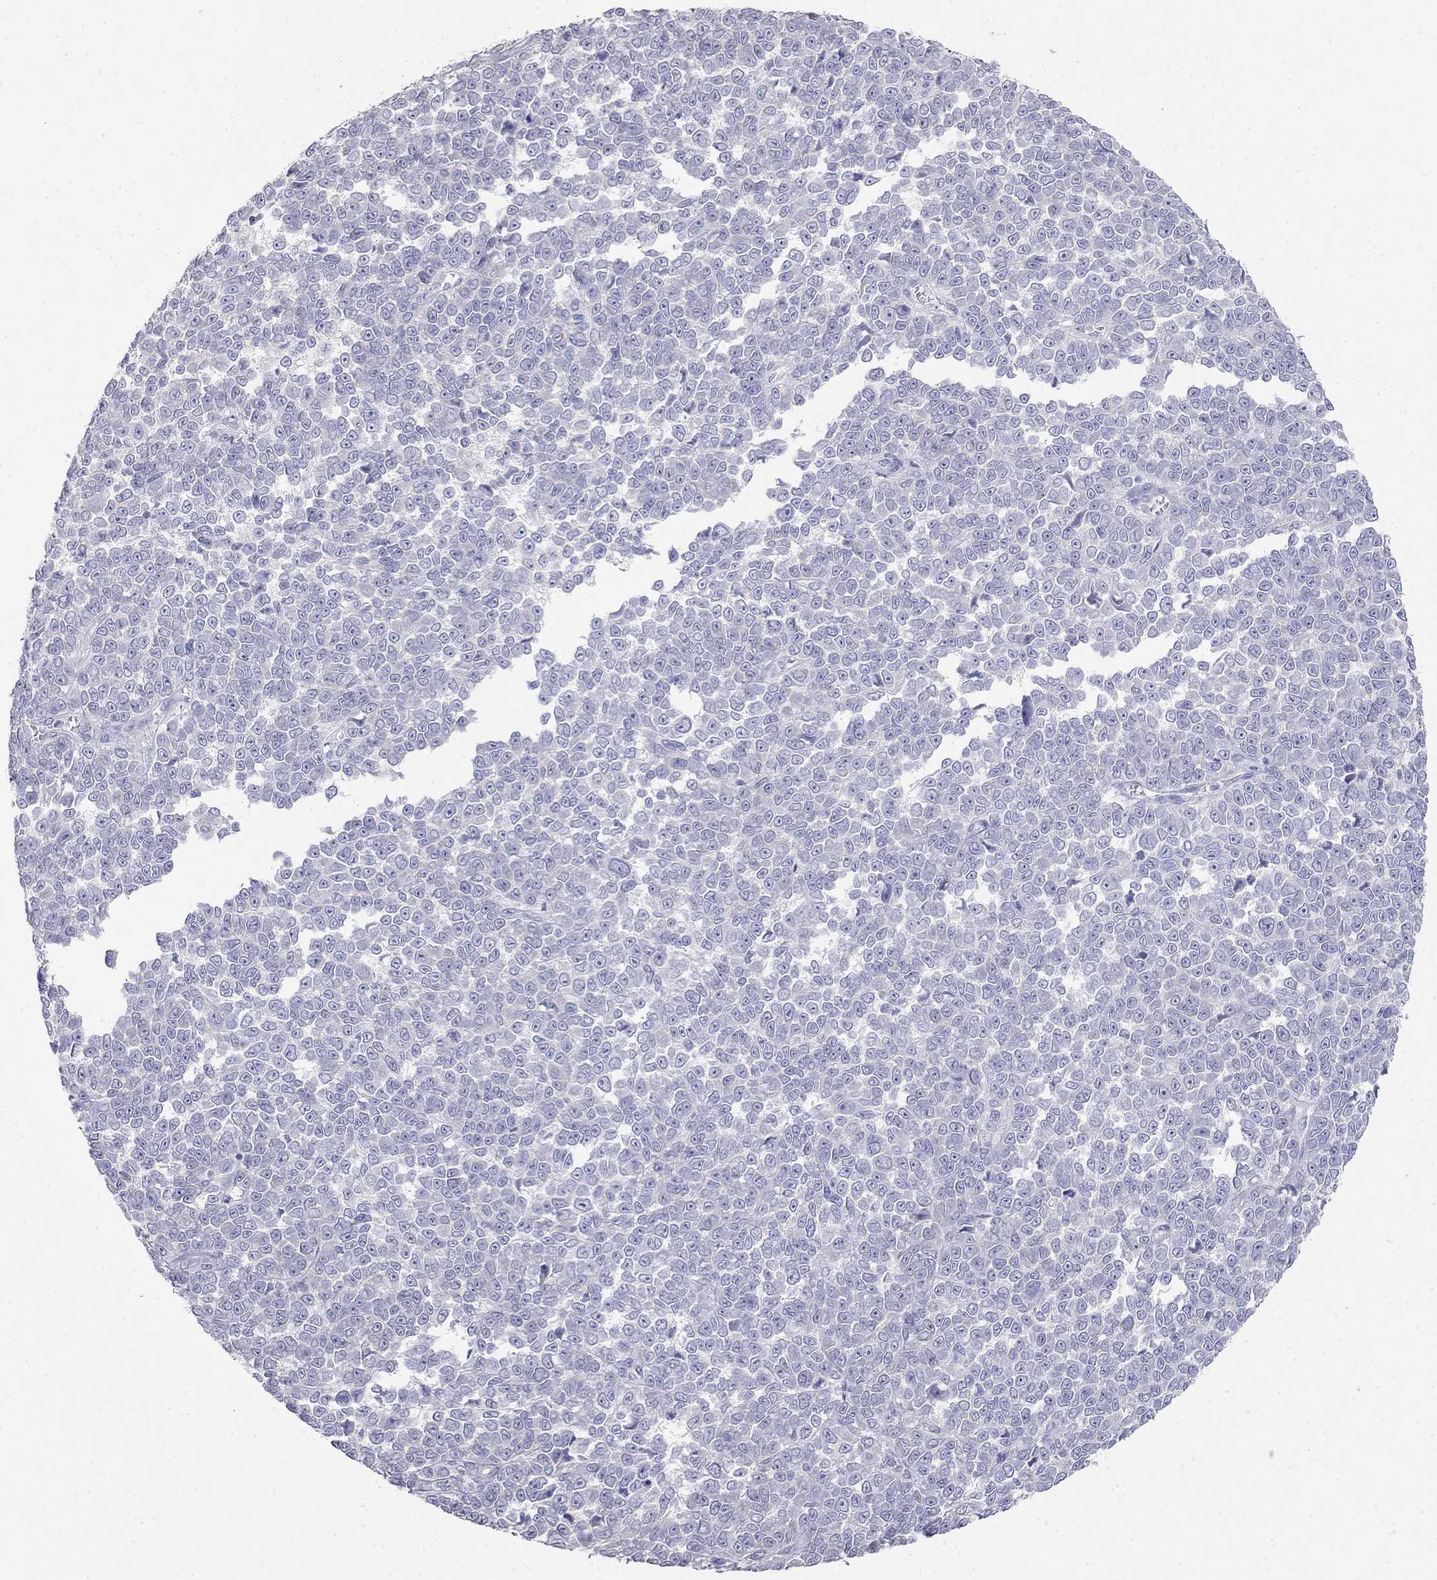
{"staining": {"intensity": "negative", "quantity": "none", "location": "none"}, "tissue": "melanoma", "cell_type": "Tumor cells", "image_type": "cancer", "snomed": [{"axis": "morphology", "description": "Malignant melanoma, NOS"}, {"axis": "topography", "description": "Skin"}], "caption": "This is an immunohistochemistry (IHC) photomicrograph of malignant melanoma. There is no positivity in tumor cells.", "gene": "LY6H", "patient": {"sex": "female", "age": 95}}